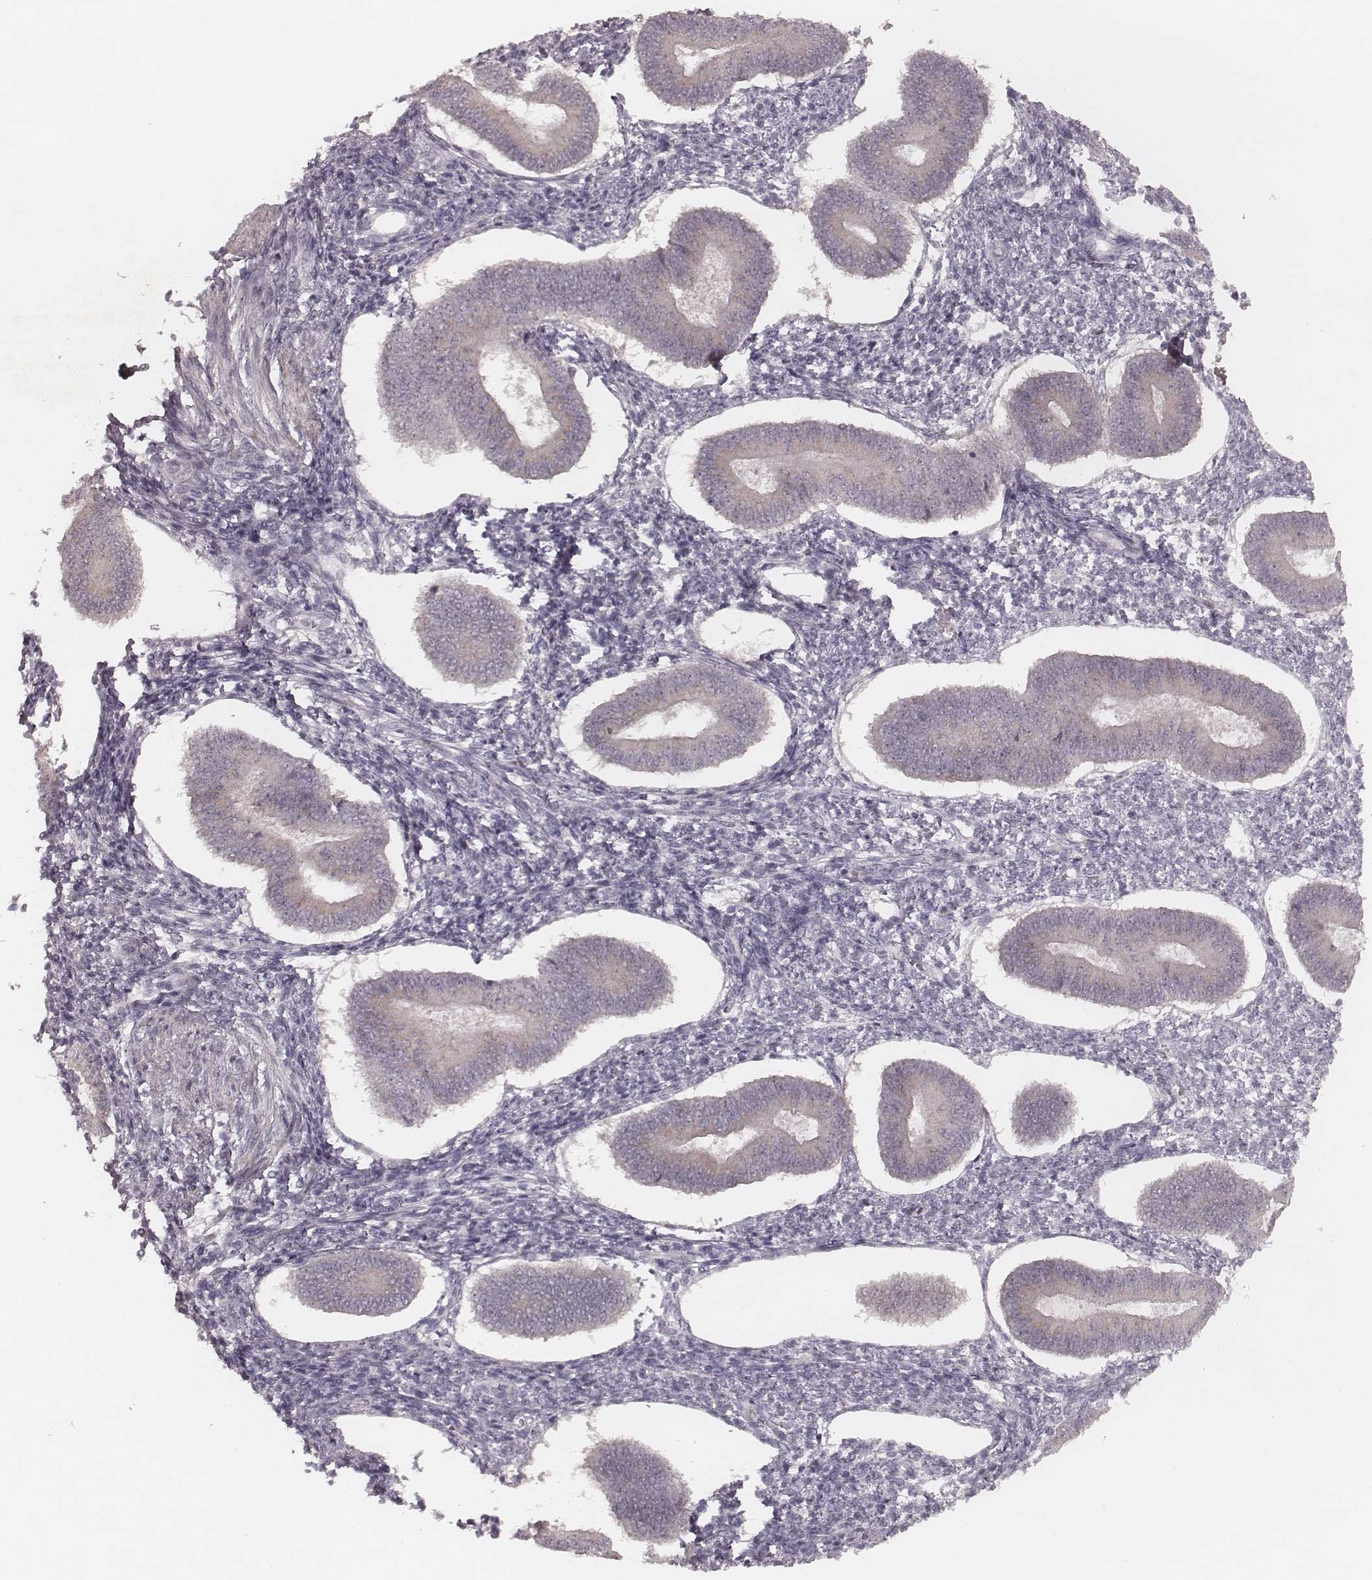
{"staining": {"intensity": "negative", "quantity": "none", "location": "none"}, "tissue": "endometrium", "cell_type": "Cells in endometrial stroma", "image_type": "normal", "snomed": [{"axis": "morphology", "description": "Normal tissue, NOS"}, {"axis": "topography", "description": "Endometrium"}], "caption": "IHC of benign human endometrium reveals no expression in cells in endometrial stroma.", "gene": "FAM13B", "patient": {"sex": "female", "age": 42}}